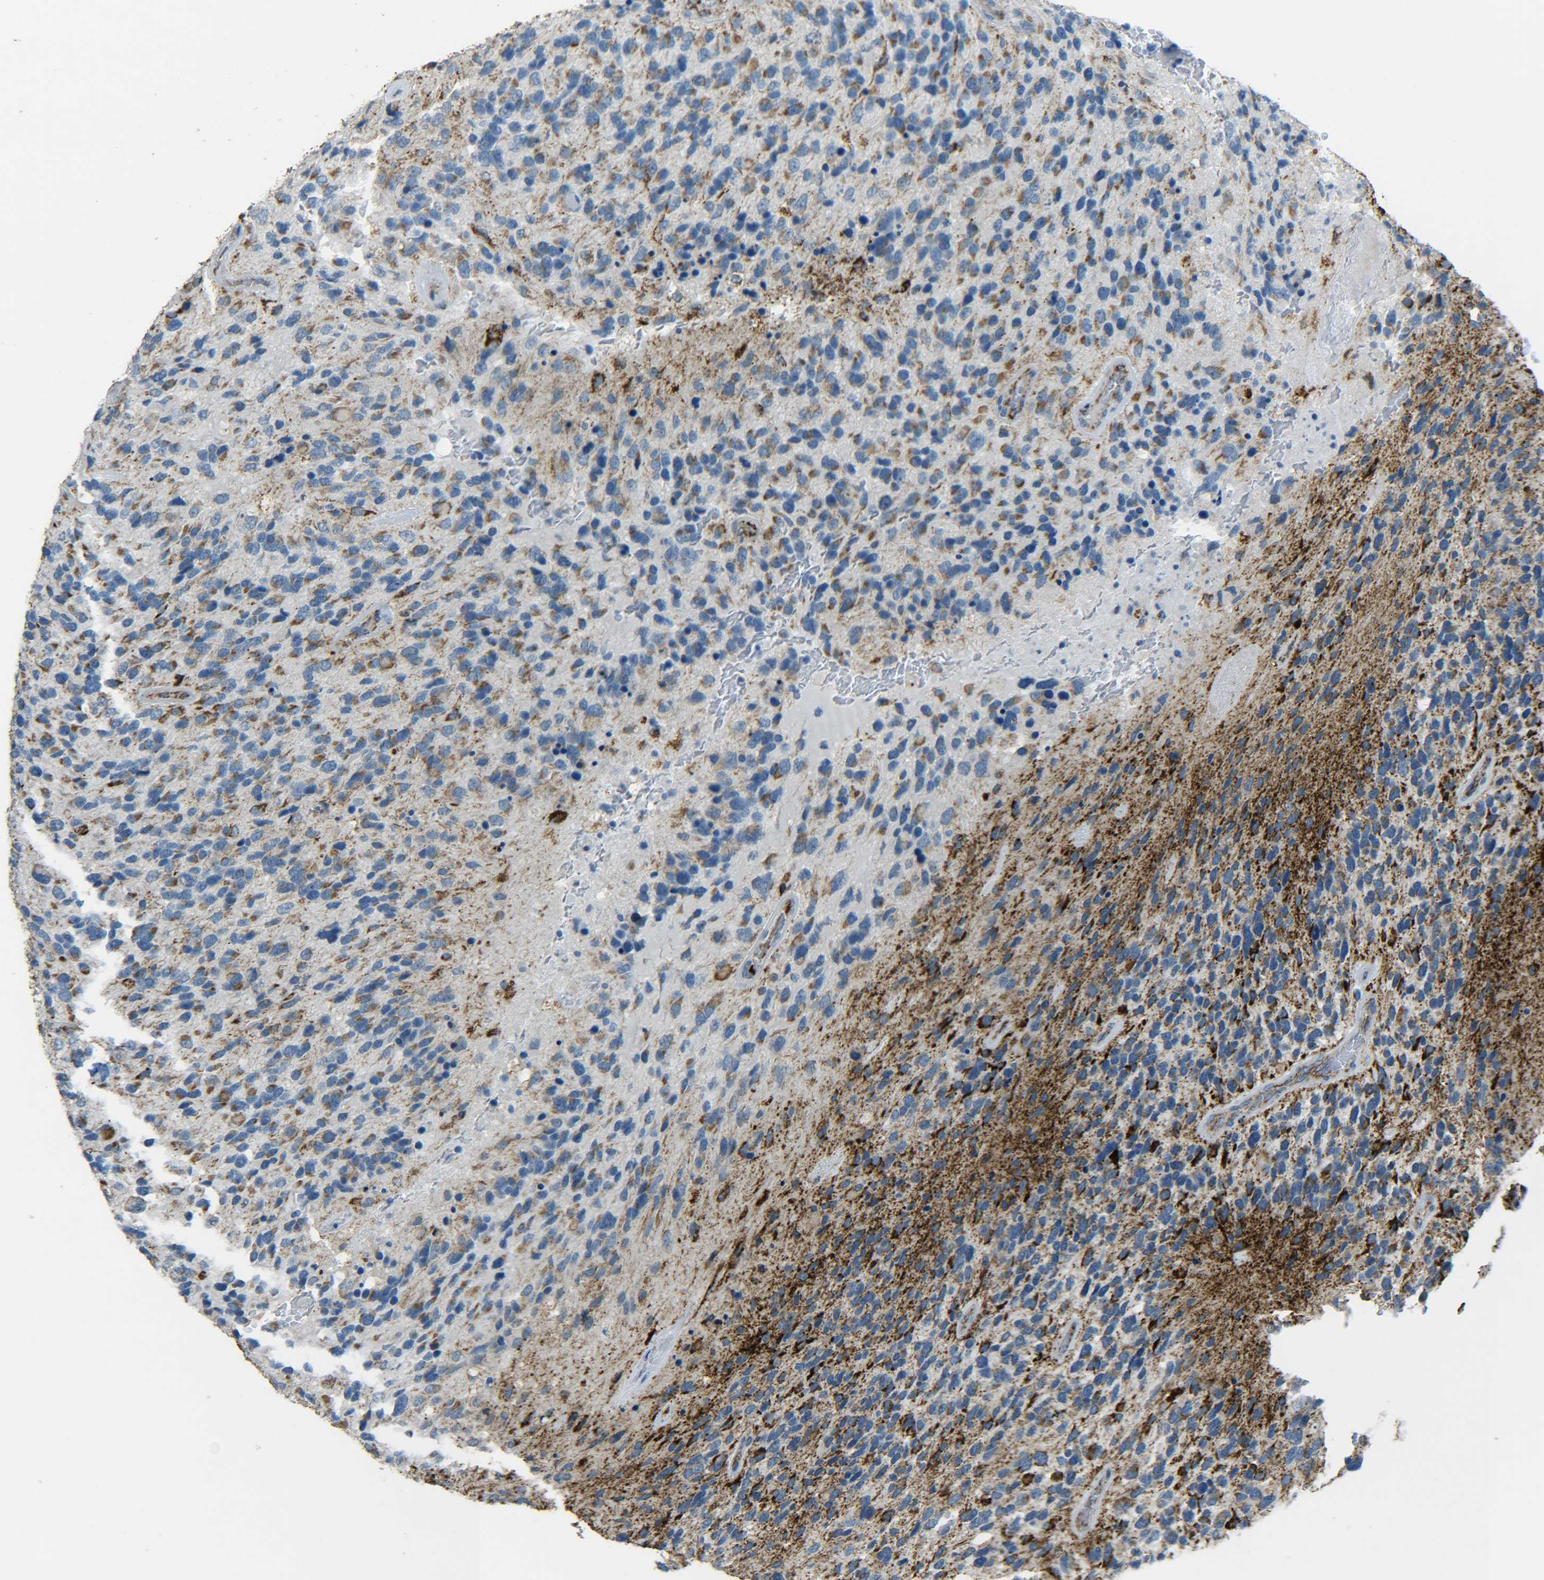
{"staining": {"intensity": "moderate", "quantity": ">75%", "location": "cytoplasmic/membranous"}, "tissue": "glioma", "cell_type": "Tumor cells", "image_type": "cancer", "snomed": [{"axis": "morphology", "description": "Glioma, malignant, High grade"}, {"axis": "topography", "description": "Brain"}], "caption": "High-power microscopy captured an IHC image of glioma, revealing moderate cytoplasmic/membranous positivity in about >75% of tumor cells.", "gene": "CYB5R1", "patient": {"sex": "female", "age": 58}}